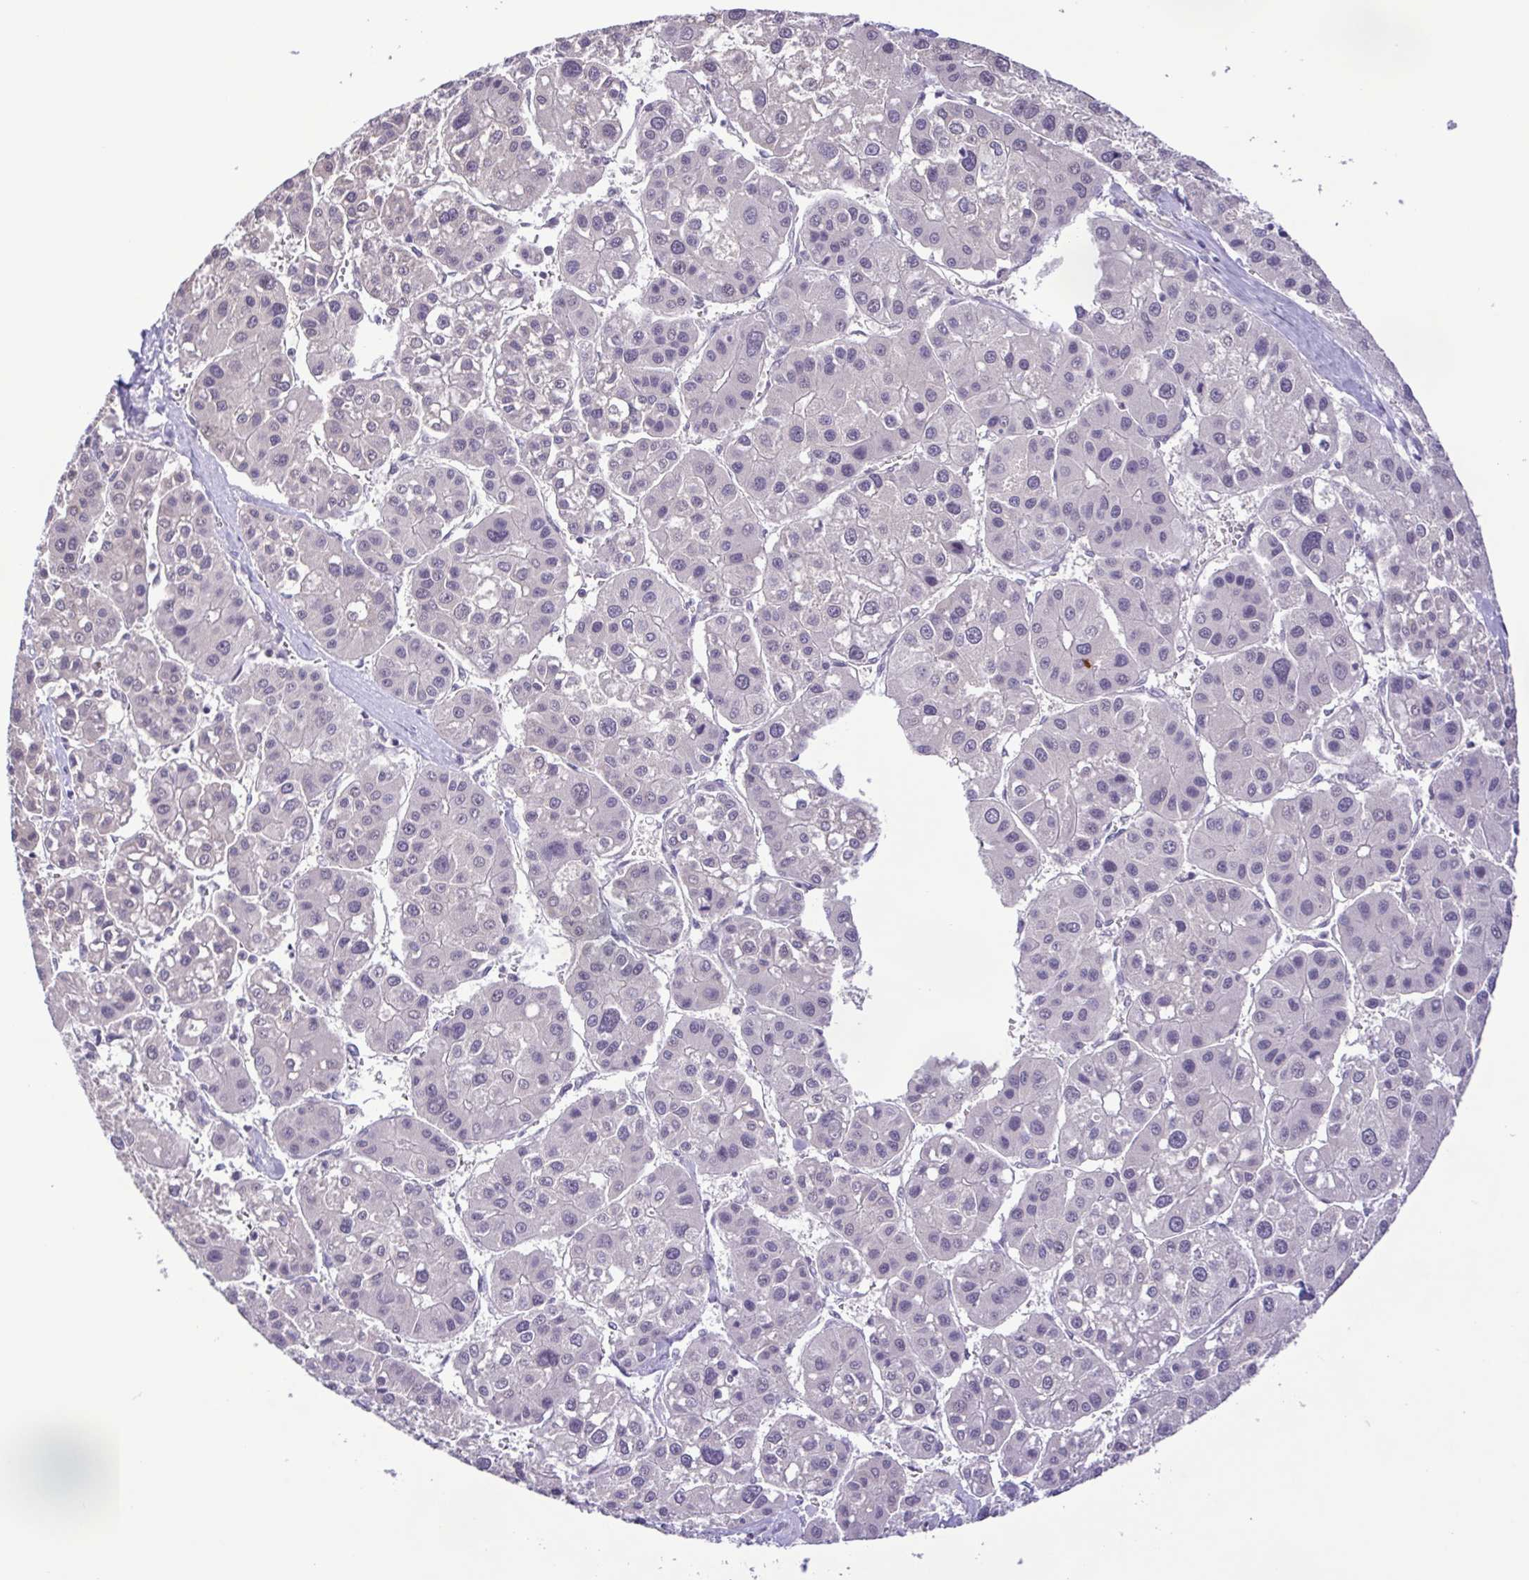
{"staining": {"intensity": "negative", "quantity": "none", "location": "none"}, "tissue": "liver cancer", "cell_type": "Tumor cells", "image_type": "cancer", "snomed": [{"axis": "morphology", "description": "Carcinoma, Hepatocellular, NOS"}, {"axis": "topography", "description": "Liver"}], "caption": "The image reveals no staining of tumor cells in liver hepatocellular carcinoma.", "gene": "IL1RN", "patient": {"sex": "male", "age": 73}}